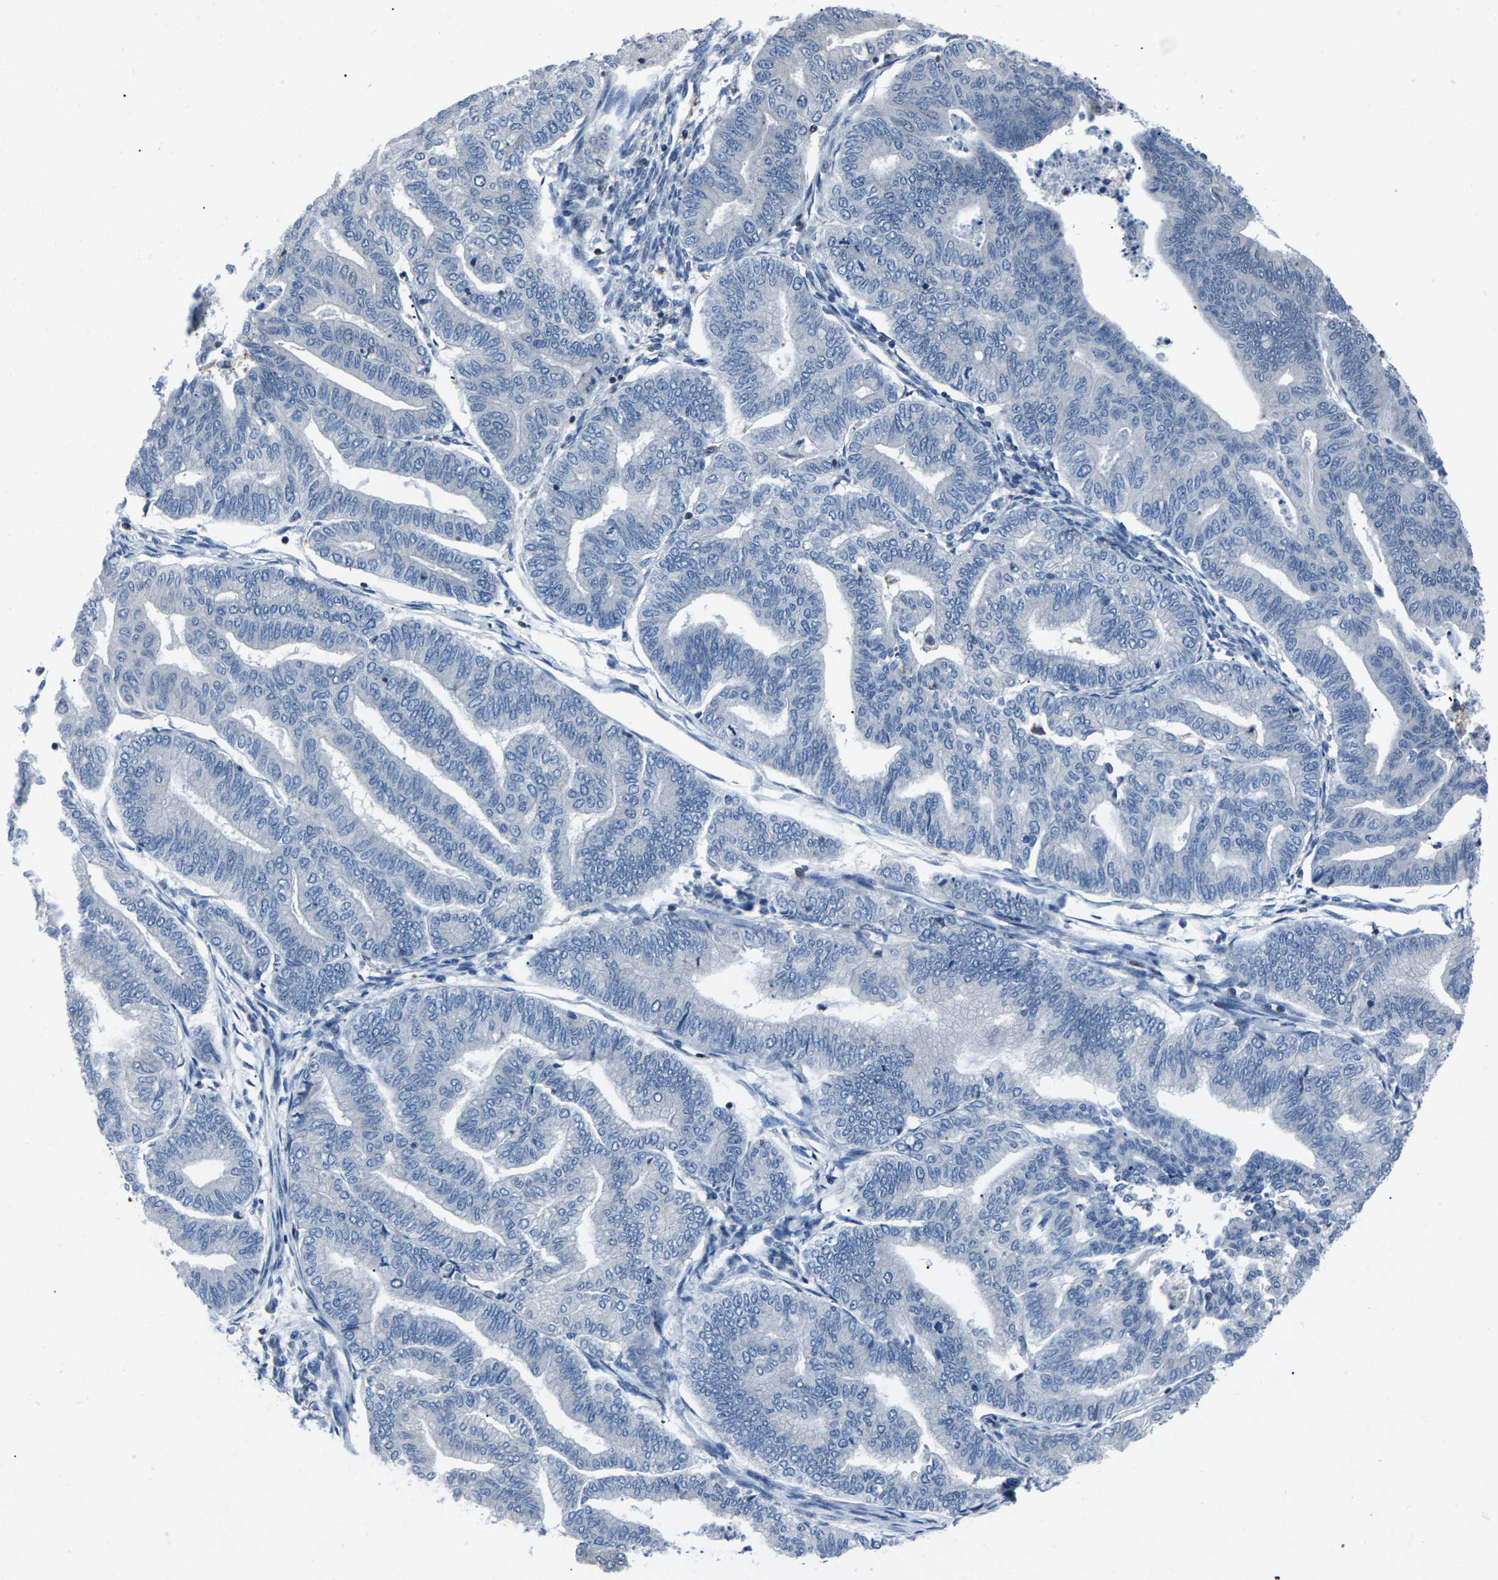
{"staining": {"intensity": "negative", "quantity": "none", "location": "none"}, "tissue": "endometrial cancer", "cell_type": "Tumor cells", "image_type": "cancer", "snomed": [{"axis": "morphology", "description": "Adenocarcinoma, NOS"}, {"axis": "topography", "description": "Endometrium"}], "caption": "DAB immunohistochemical staining of human endometrial cancer exhibits no significant staining in tumor cells. (Stains: DAB (3,3'-diaminobenzidine) IHC with hematoxylin counter stain, Microscopy: brightfield microscopy at high magnification).", "gene": "STAT4", "patient": {"sex": "female", "age": 79}}